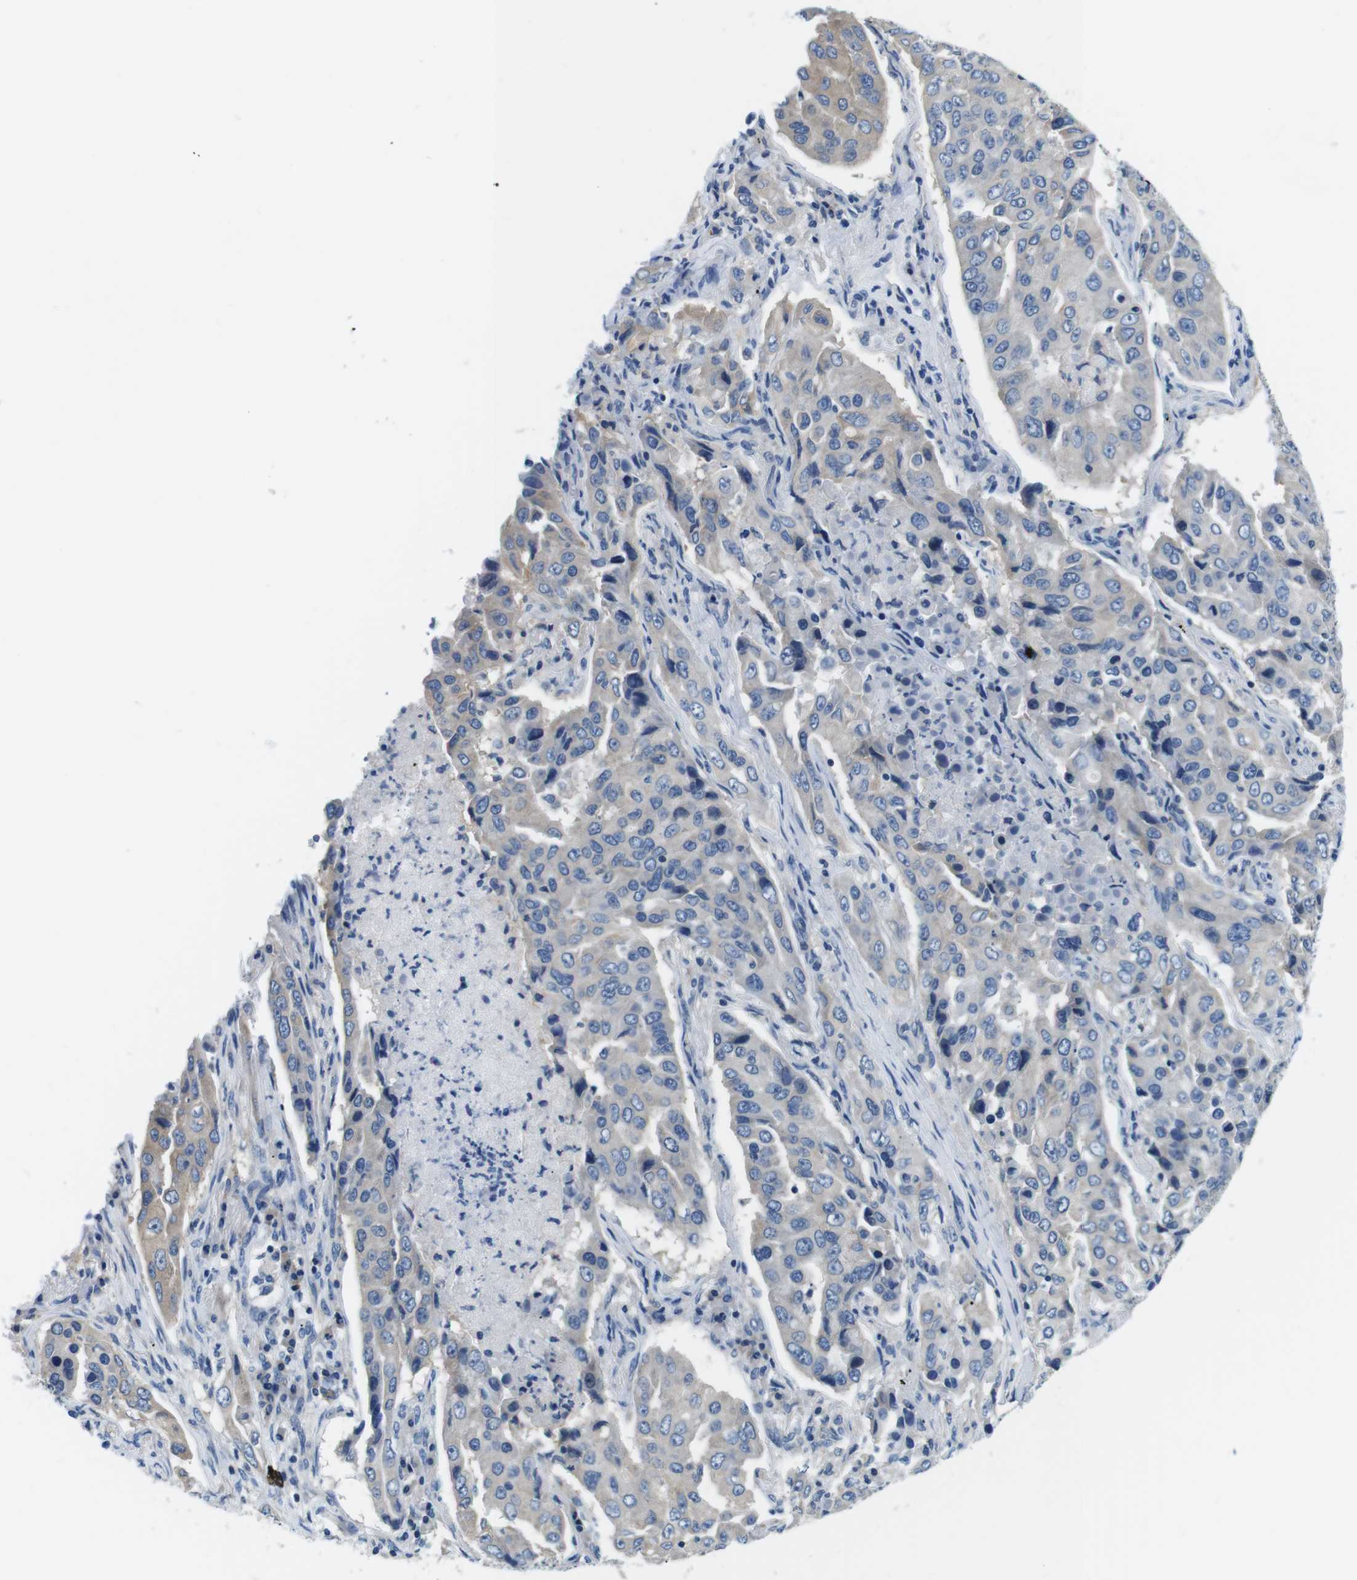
{"staining": {"intensity": "weak", "quantity": "<25%", "location": "cytoplasmic/membranous"}, "tissue": "lung cancer", "cell_type": "Tumor cells", "image_type": "cancer", "snomed": [{"axis": "morphology", "description": "Adenocarcinoma, NOS"}, {"axis": "topography", "description": "Lung"}], "caption": "A high-resolution image shows IHC staining of lung cancer (adenocarcinoma), which exhibits no significant staining in tumor cells. (IHC, brightfield microscopy, high magnification).", "gene": "DENND4C", "patient": {"sex": "female", "age": 65}}